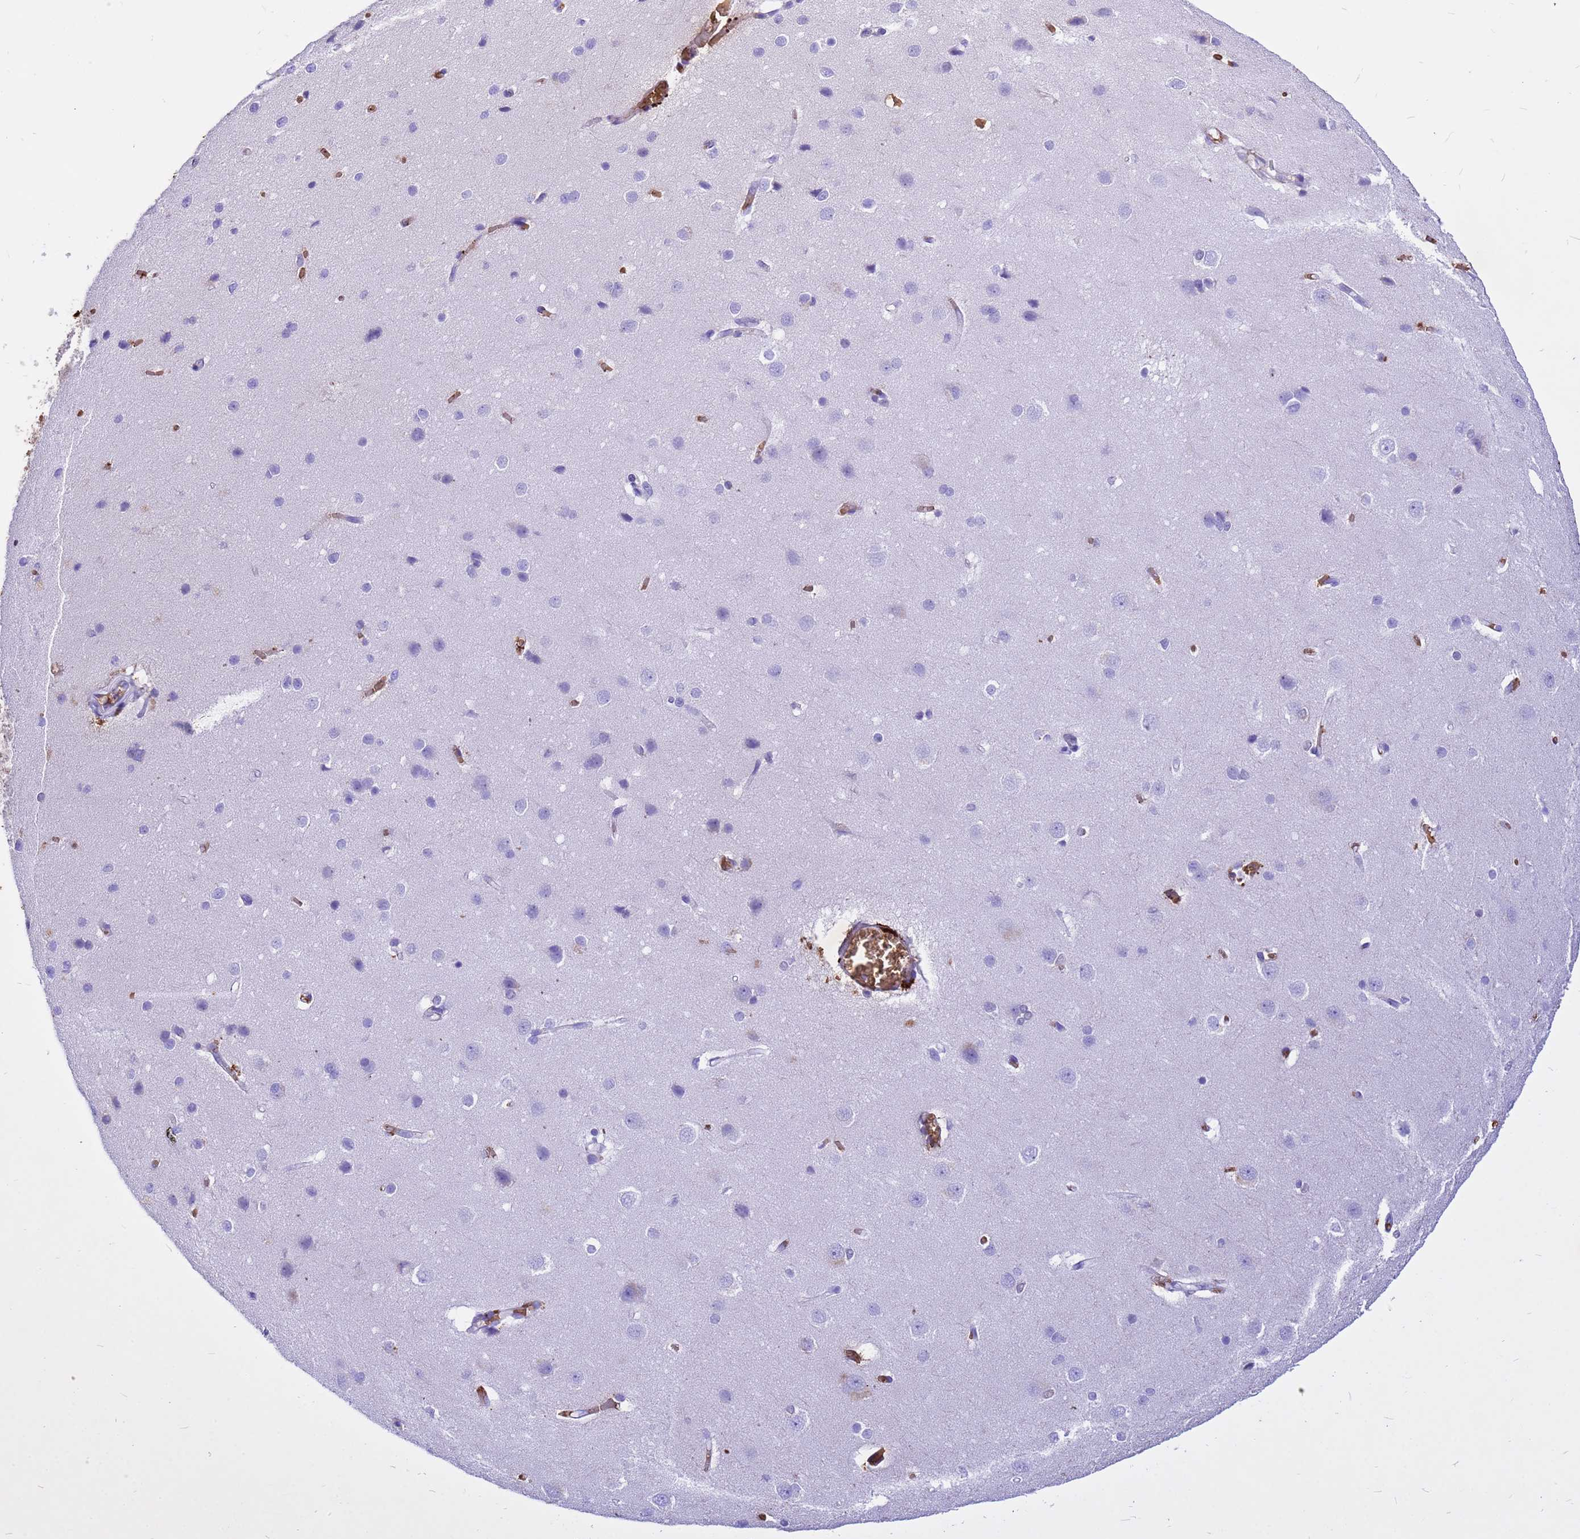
{"staining": {"intensity": "moderate", "quantity": "<25%", "location": "cytoplasmic/membranous"}, "tissue": "cerebral cortex", "cell_type": "Endothelial cells", "image_type": "normal", "snomed": [{"axis": "morphology", "description": "Normal tissue, NOS"}, {"axis": "topography", "description": "Cerebral cortex"}], "caption": "Protein staining of benign cerebral cortex demonstrates moderate cytoplasmic/membranous staining in about <25% of endothelial cells.", "gene": "HBA1", "patient": {"sex": "male", "age": 37}}